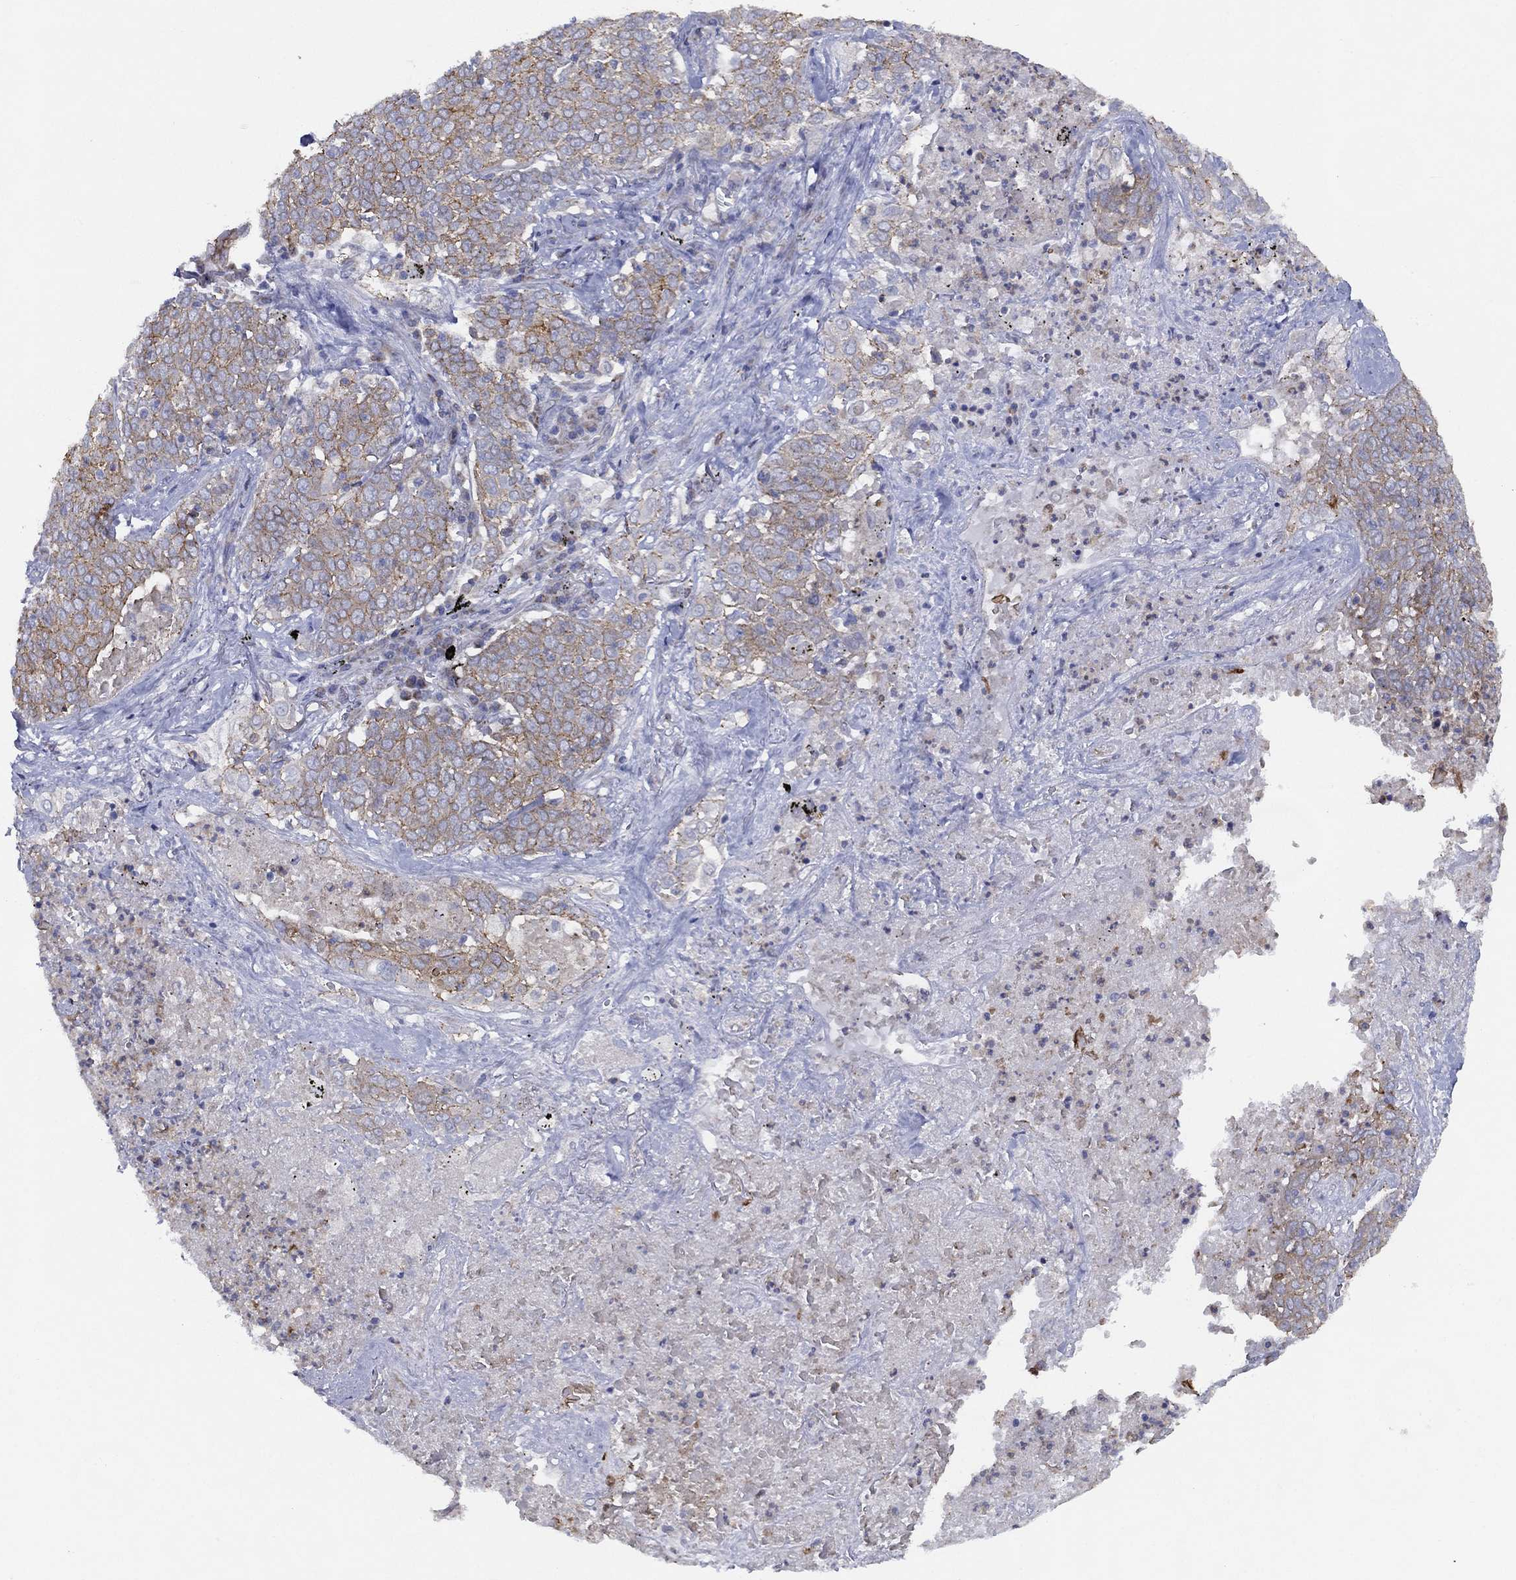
{"staining": {"intensity": "negative", "quantity": "none", "location": "none"}, "tissue": "lung cancer", "cell_type": "Tumor cells", "image_type": "cancer", "snomed": [{"axis": "morphology", "description": "Squamous cell carcinoma, NOS"}, {"axis": "topography", "description": "Lung"}], "caption": "A photomicrograph of human lung squamous cell carcinoma is negative for staining in tumor cells.", "gene": "ZNF223", "patient": {"sex": "male", "age": 82}}